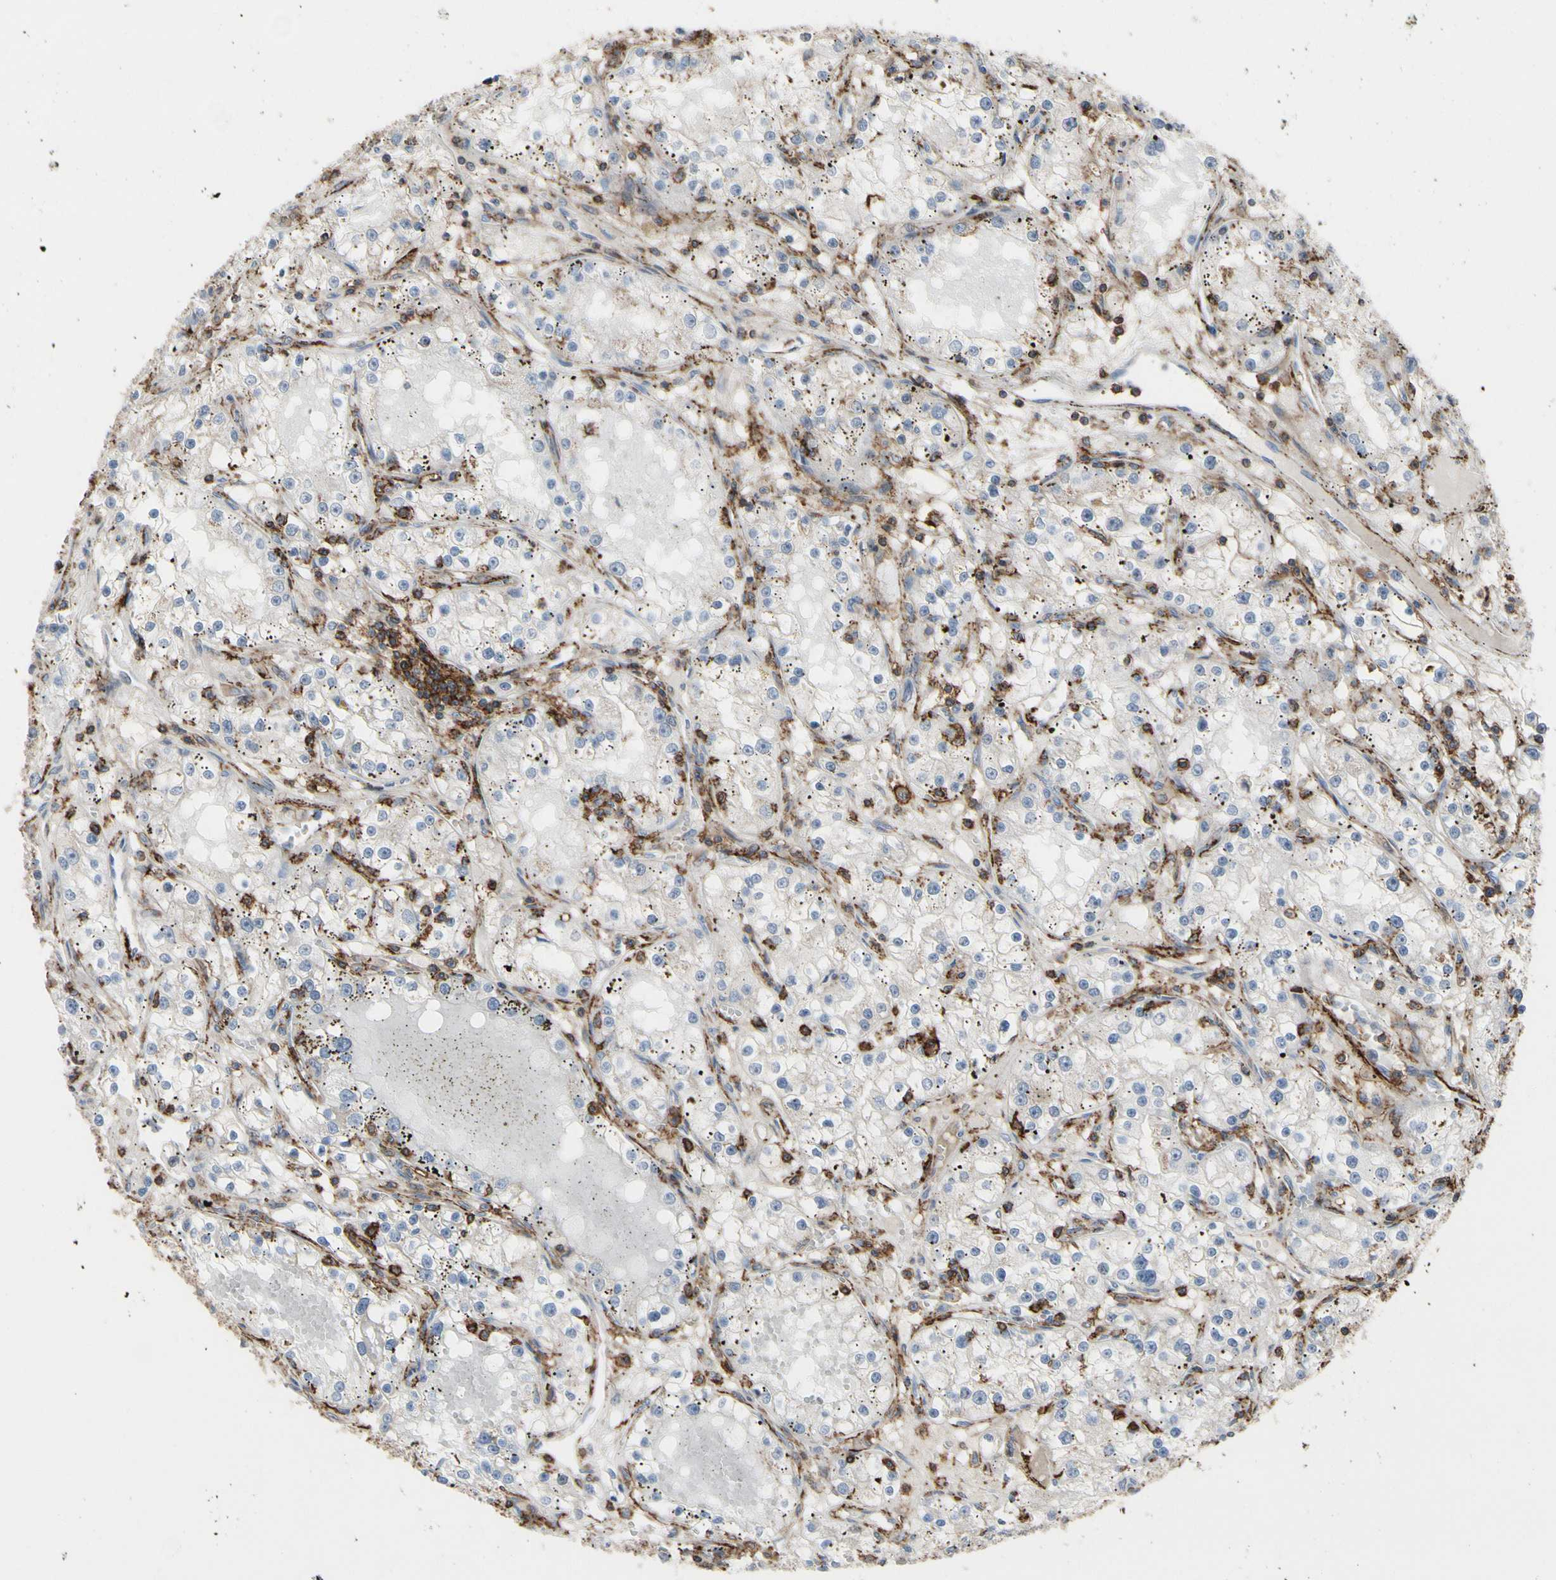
{"staining": {"intensity": "moderate", "quantity": ">75%", "location": "cytoplasmic/membranous"}, "tissue": "renal cancer", "cell_type": "Tumor cells", "image_type": "cancer", "snomed": [{"axis": "morphology", "description": "Adenocarcinoma, NOS"}, {"axis": "topography", "description": "Kidney"}], "caption": "Immunohistochemistry photomicrograph of neoplastic tissue: adenocarcinoma (renal) stained using immunohistochemistry exhibits medium levels of moderate protein expression localized specifically in the cytoplasmic/membranous of tumor cells, appearing as a cytoplasmic/membranous brown color.", "gene": "ANXA6", "patient": {"sex": "male", "age": 56}}